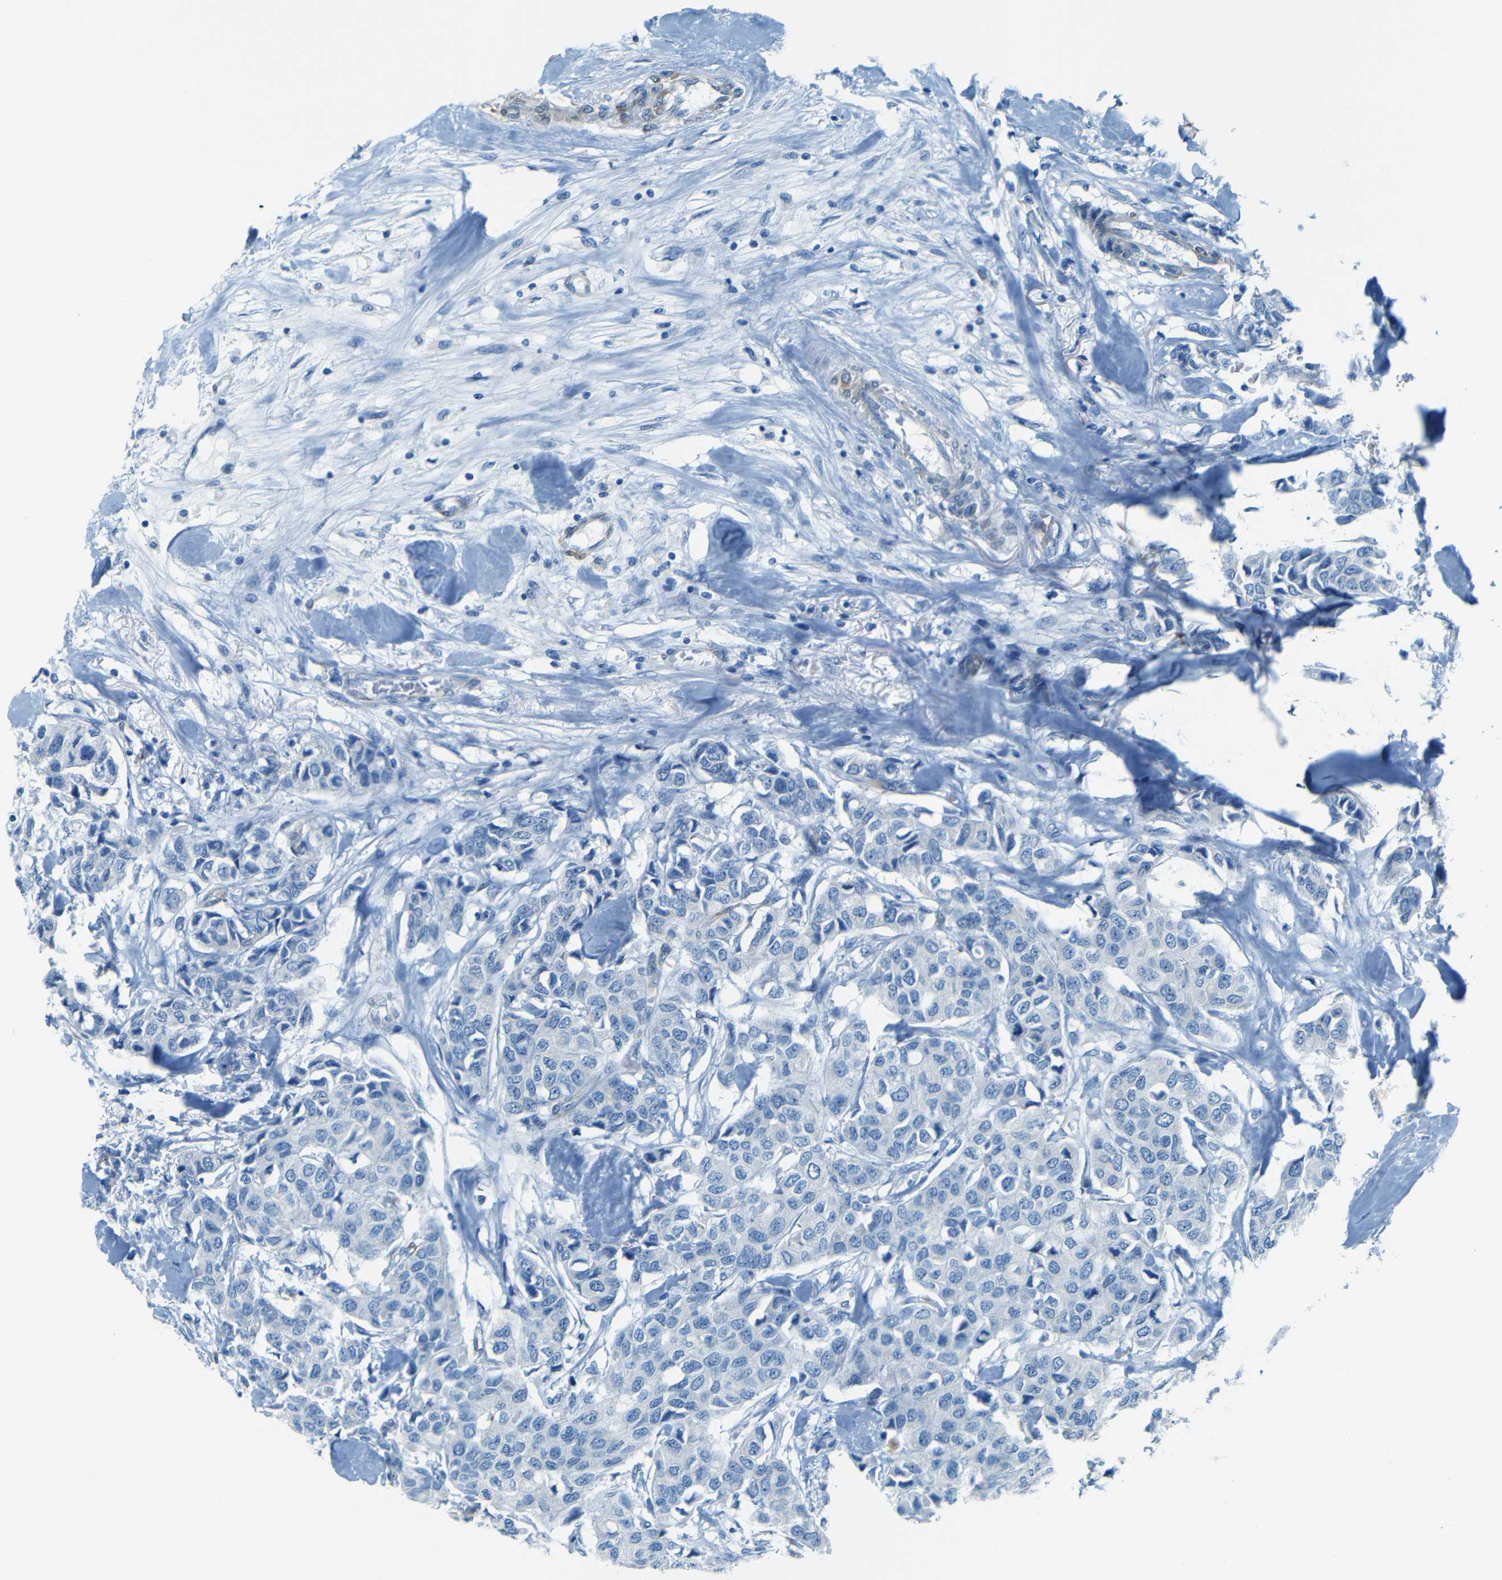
{"staining": {"intensity": "negative", "quantity": "none", "location": "none"}, "tissue": "breast cancer", "cell_type": "Tumor cells", "image_type": "cancer", "snomed": [{"axis": "morphology", "description": "Duct carcinoma"}, {"axis": "topography", "description": "Breast"}], "caption": "The IHC photomicrograph has no significant positivity in tumor cells of breast infiltrating ductal carcinoma tissue.", "gene": "MAP2", "patient": {"sex": "female", "age": 80}}